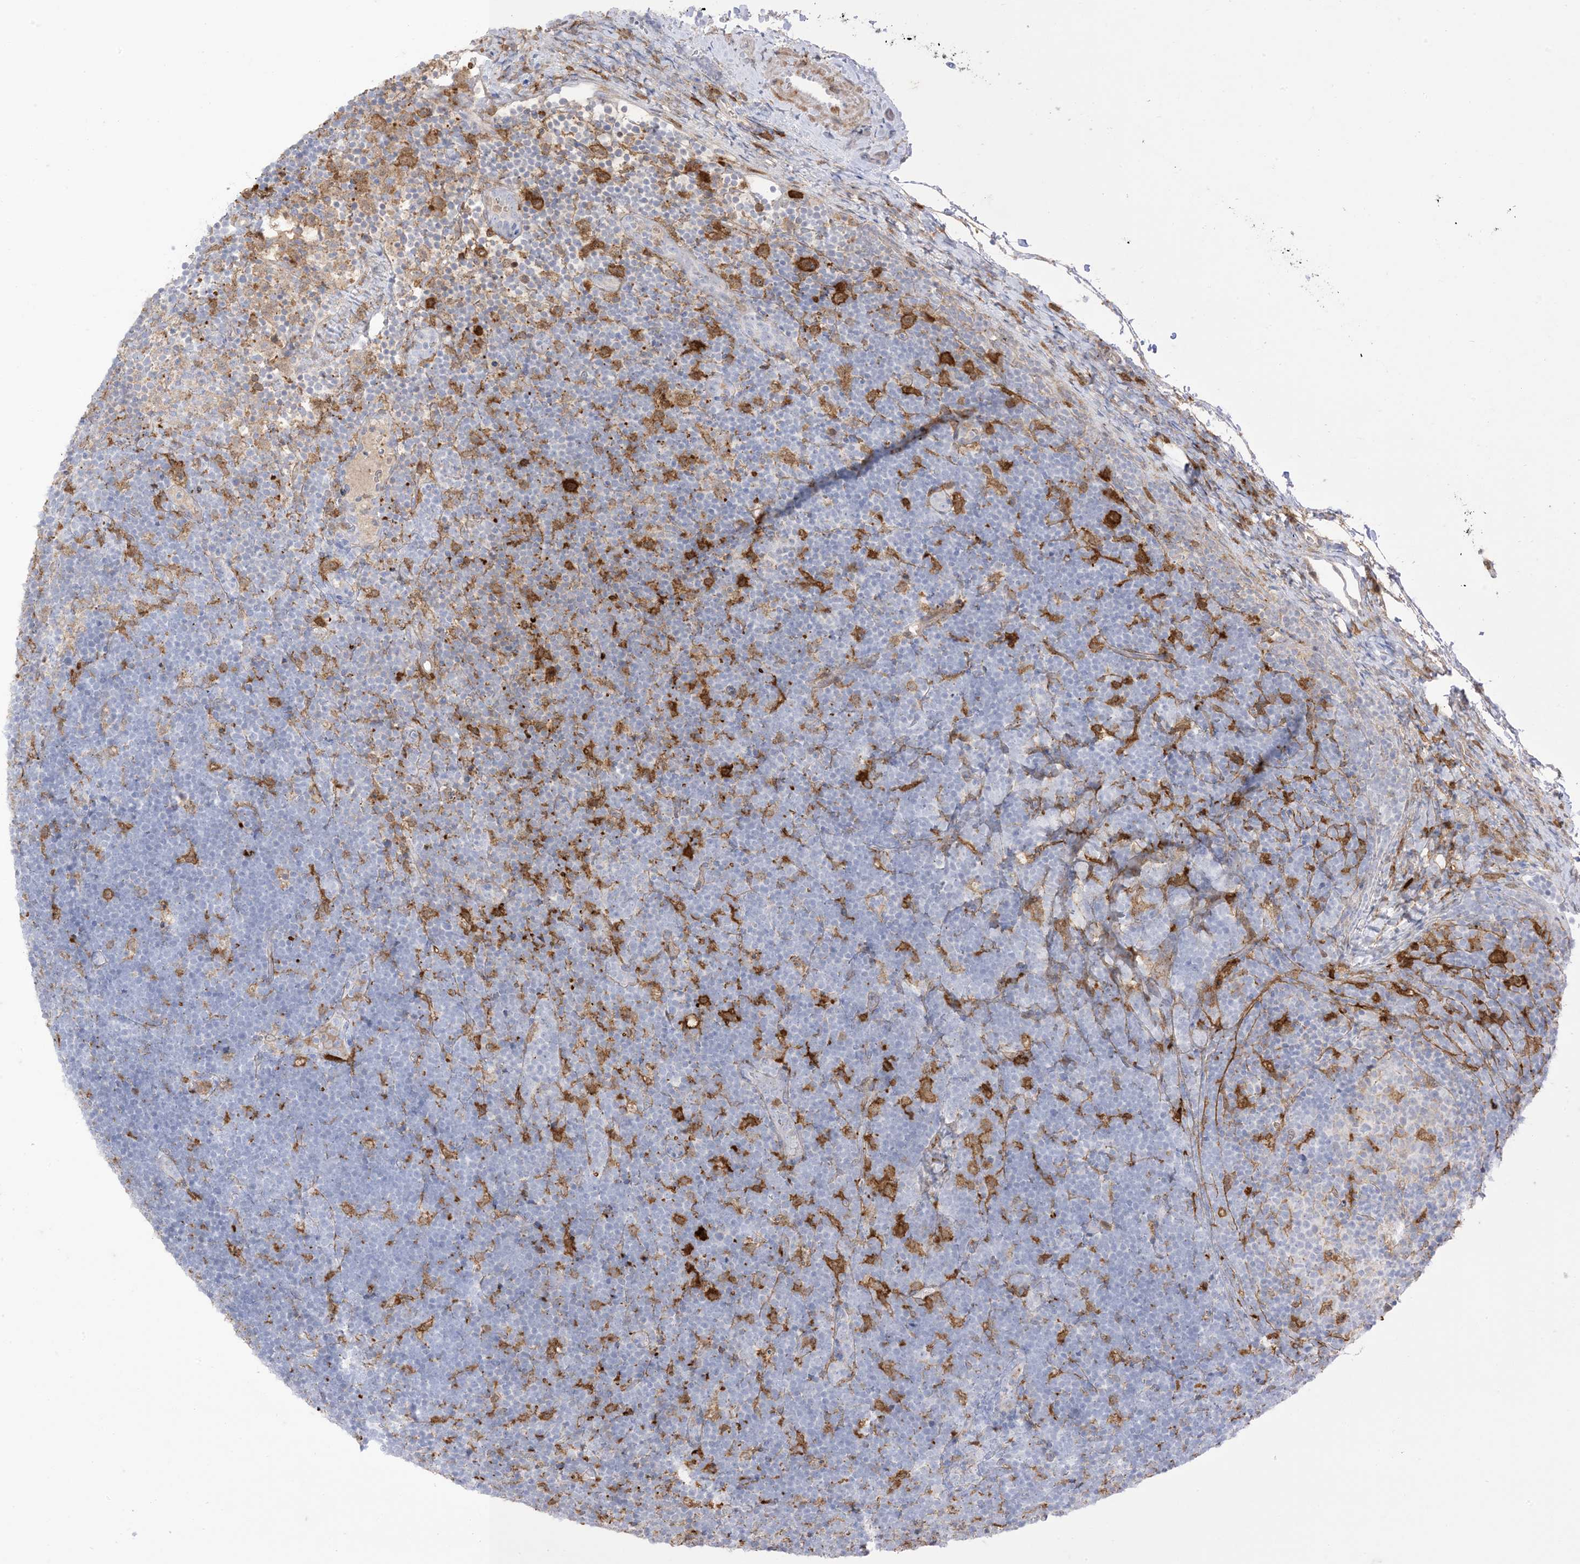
{"staining": {"intensity": "negative", "quantity": "none", "location": "none"}, "tissue": "lymphoma", "cell_type": "Tumor cells", "image_type": "cancer", "snomed": [{"axis": "morphology", "description": "Malignant lymphoma, non-Hodgkin's type, High grade"}, {"axis": "topography", "description": "Lymph node"}], "caption": "High-grade malignant lymphoma, non-Hodgkin's type stained for a protein using IHC demonstrates no expression tumor cells.", "gene": "GSN", "patient": {"sex": "male", "age": 13}}